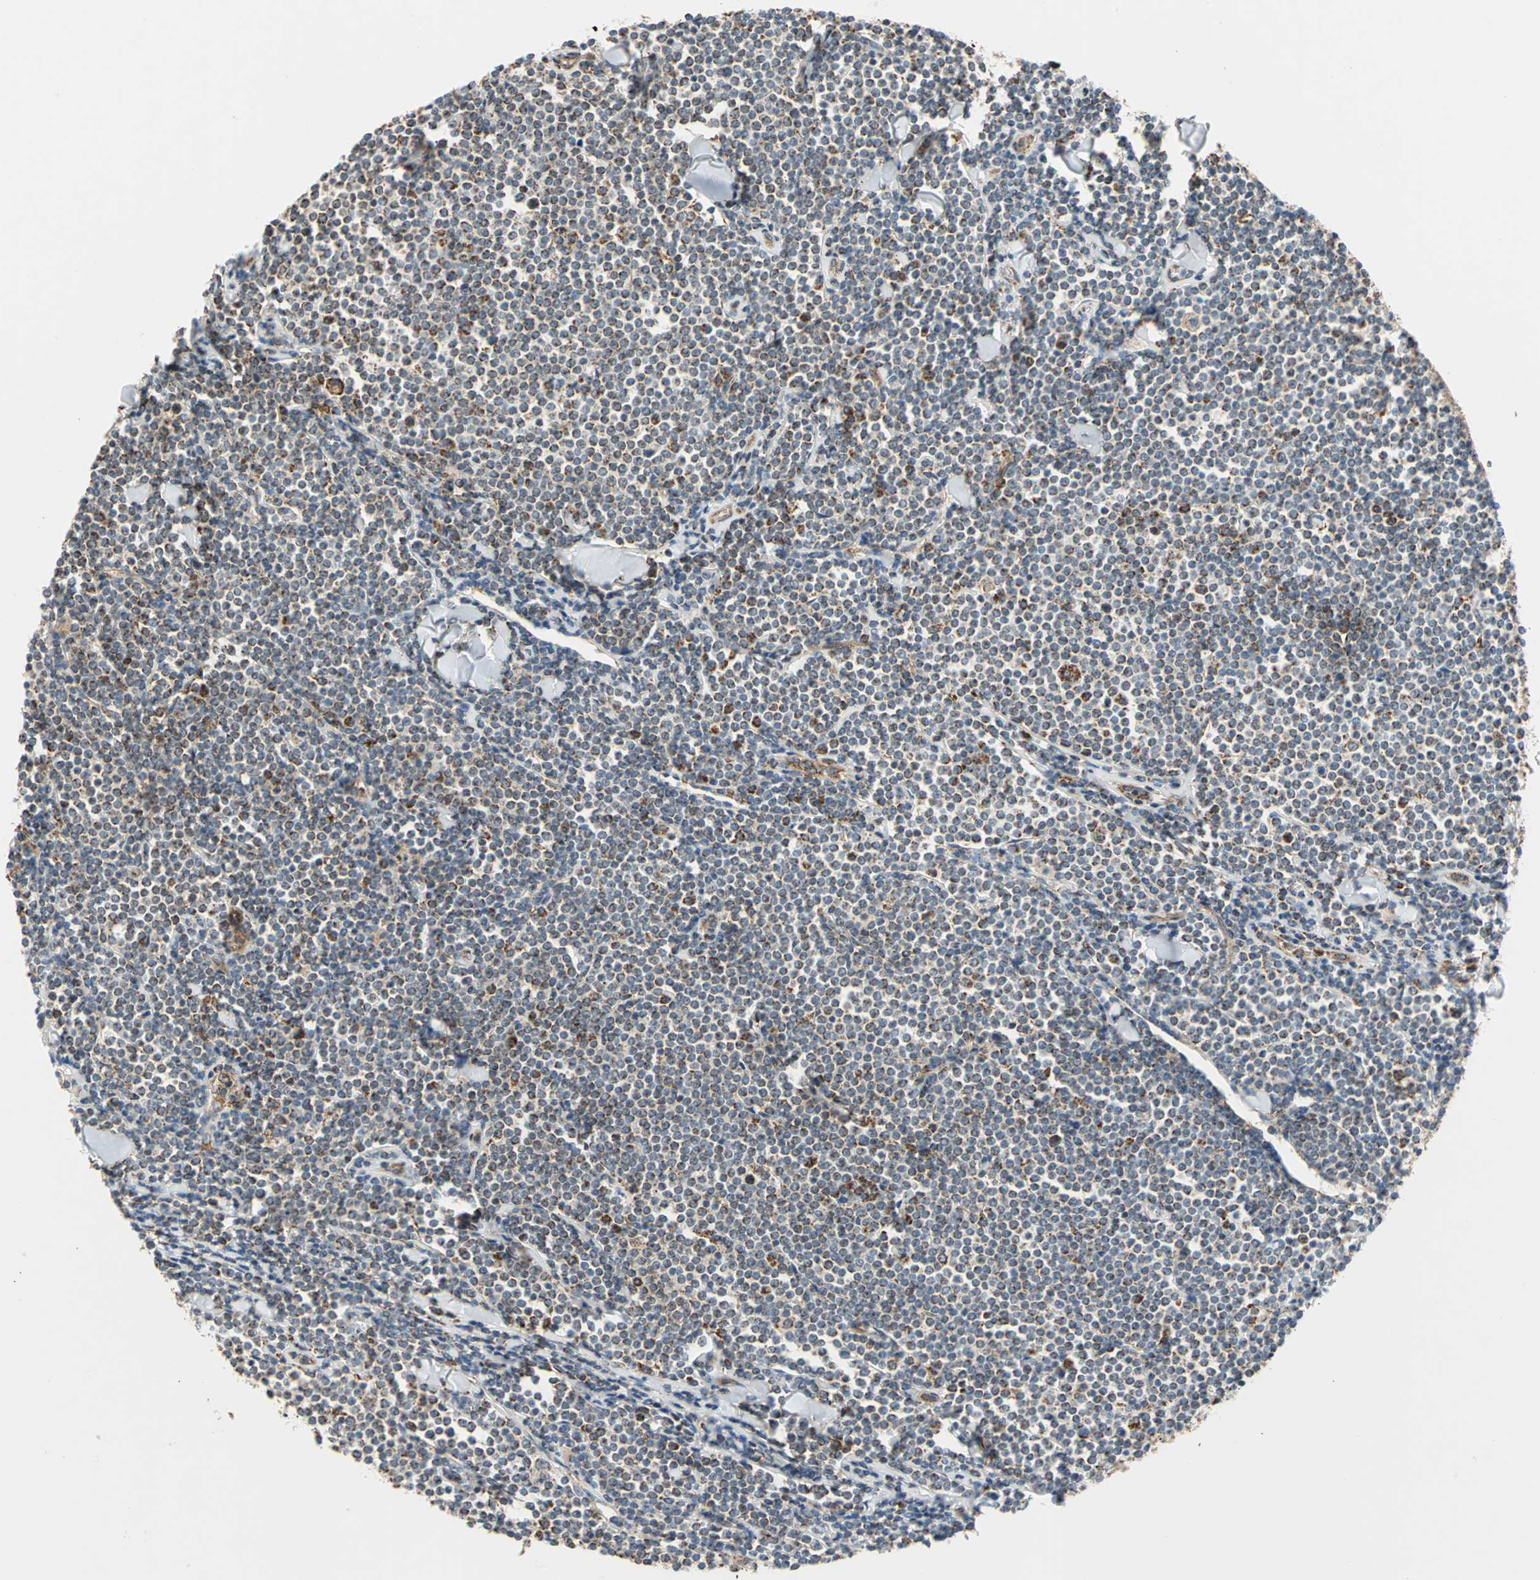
{"staining": {"intensity": "moderate", "quantity": "25%-75%", "location": "cytoplasmic/membranous"}, "tissue": "lymphoma", "cell_type": "Tumor cells", "image_type": "cancer", "snomed": [{"axis": "morphology", "description": "Malignant lymphoma, non-Hodgkin's type, Low grade"}, {"axis": "topography", "description": "Soft tissue"}], "caption": "DAB immunohistochemical staining of malignant lymphoma, non-Hodgkin's type (low-grade) demonstrates moderate cytoplasmic/membranous protein staining in approximately 25%-75% of tumor cells.", "gene": "MRPS22", "patient": {"sex": "male", "age": 92}}